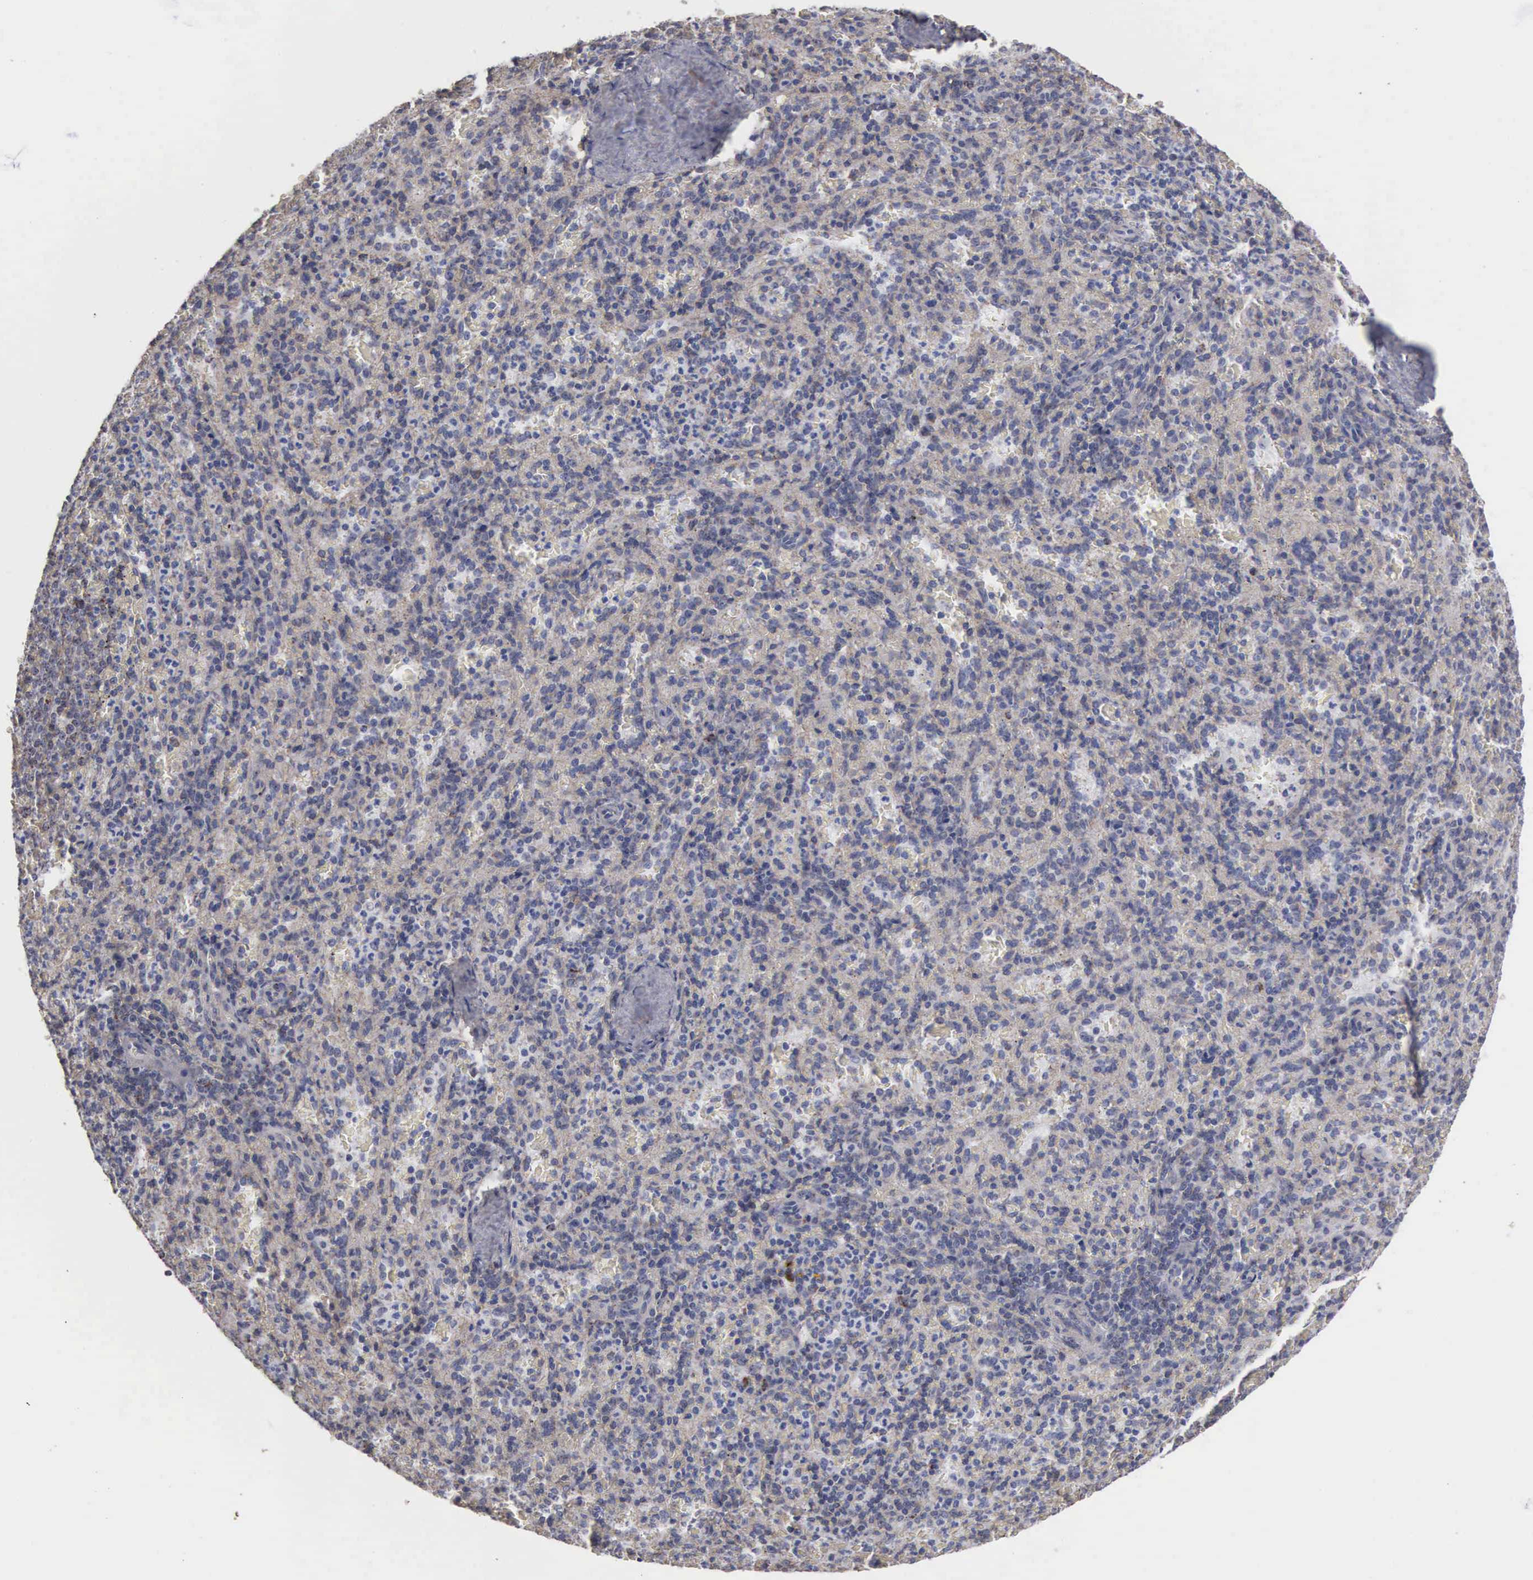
{"staining": {"intensity": "negative", "quantity": "none", "location": "none"}, "tissue": "spleen", "cell_type": "Cells in red pulp", "image_type": "normal", "snomed": [{"axis": "morphology", "description": "Normal tissue, NOS"}, {"axis": "topography", "description": "Spleen"}], "caption": "A high-resolution image shows immunohistochemistry (IHC) staining of unremarkable spleen, which shows no significant expression in cells in red pulp.", "gene": "NGDN", "patient": {"sex": "female", "age": 21}}